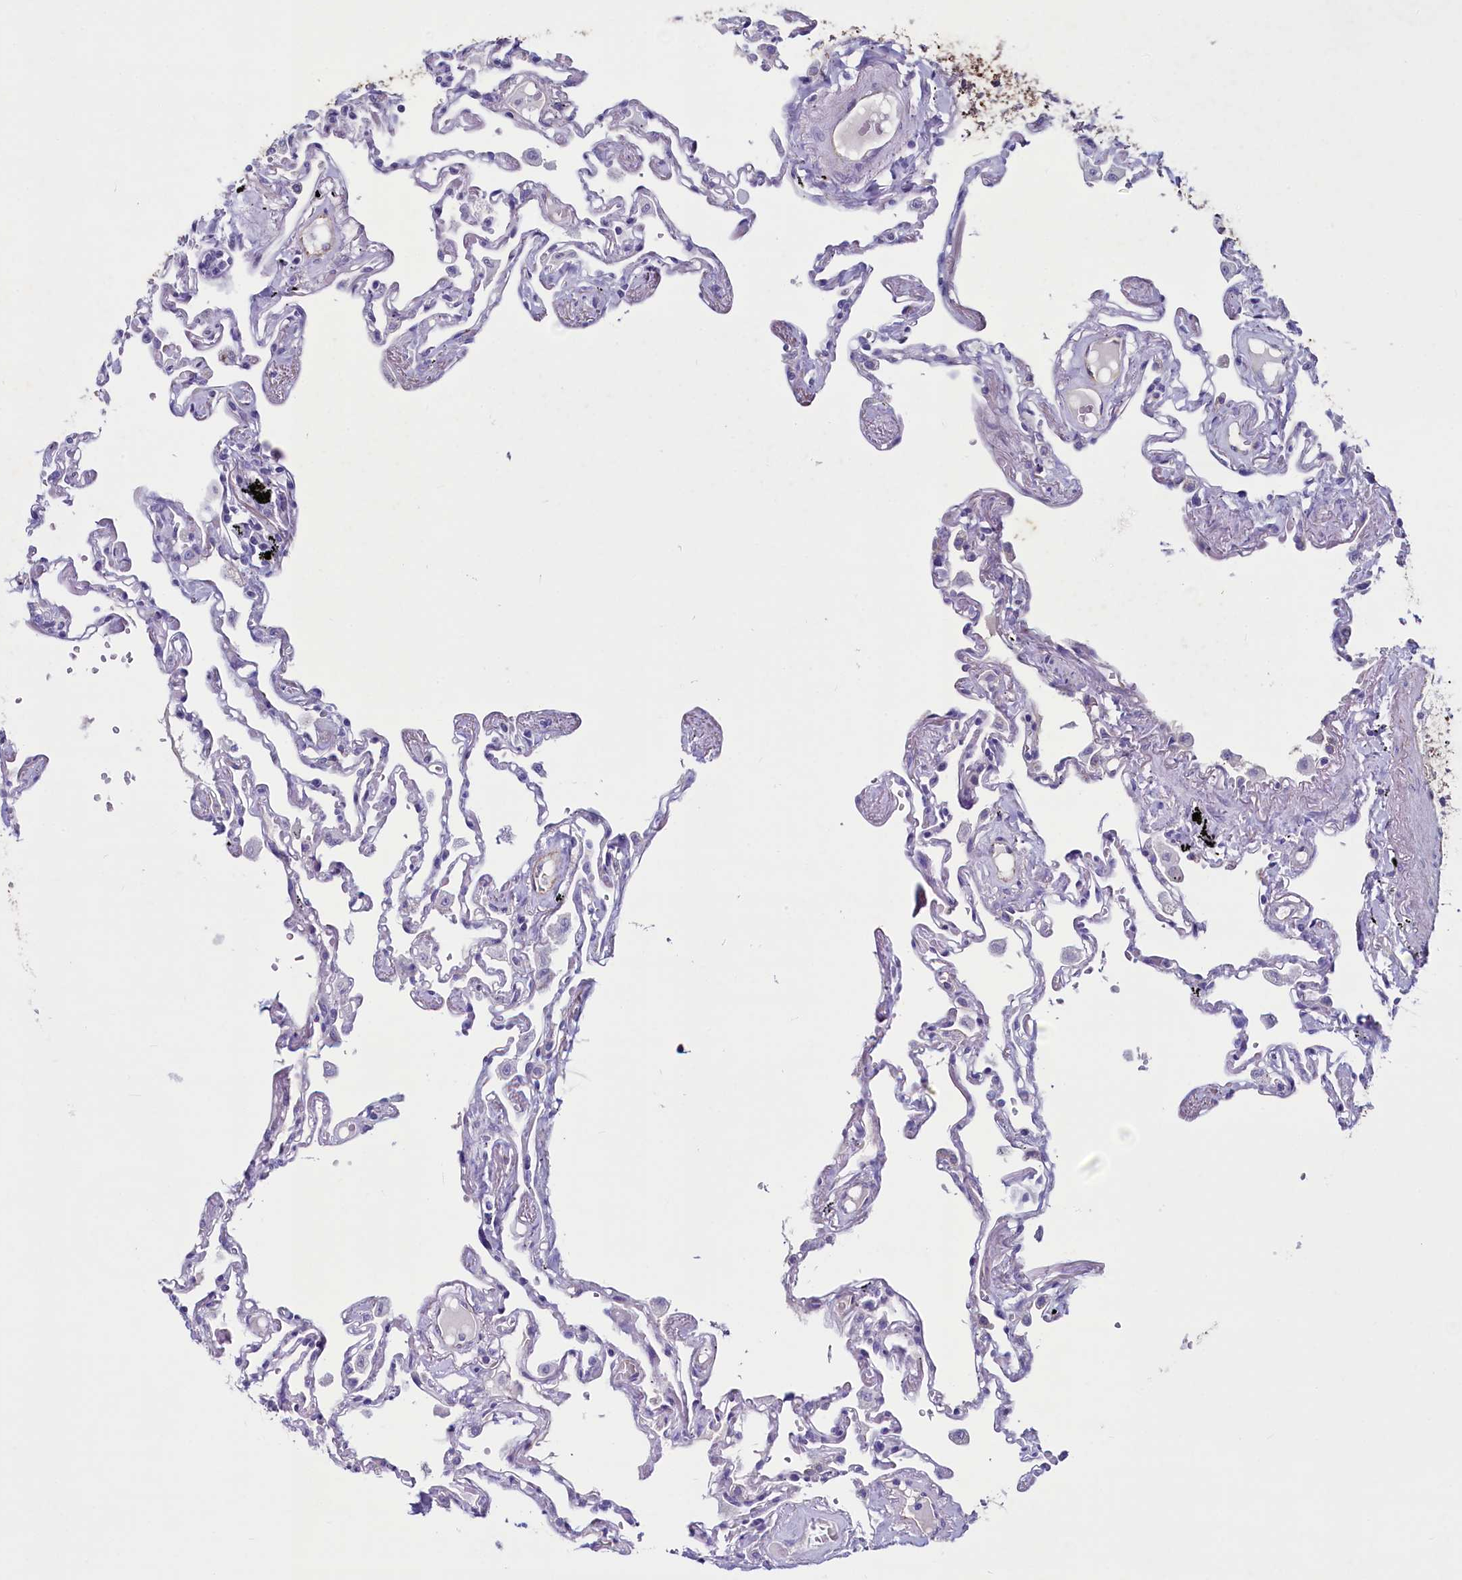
{"staining": {"intensity": "moderate", "quantity": "<25%", "location": "cytoplasmic/membranous"}, "tissue": "lung", "cell_type": "Alveolar cells", "image_type": "normal", "snomed": [{"axis": "morphology", "description": "Normal tissue, NOS"}, {"axis": "topography", "description": "Lung"}], "caption": "Protein staining exhibits moderate cytoplasmic/membranous positivity in approximately <25% of alveolar cells in unremarkable lung.", "gene": "INSC", "patient": {"sex": "female", "age": 67}}